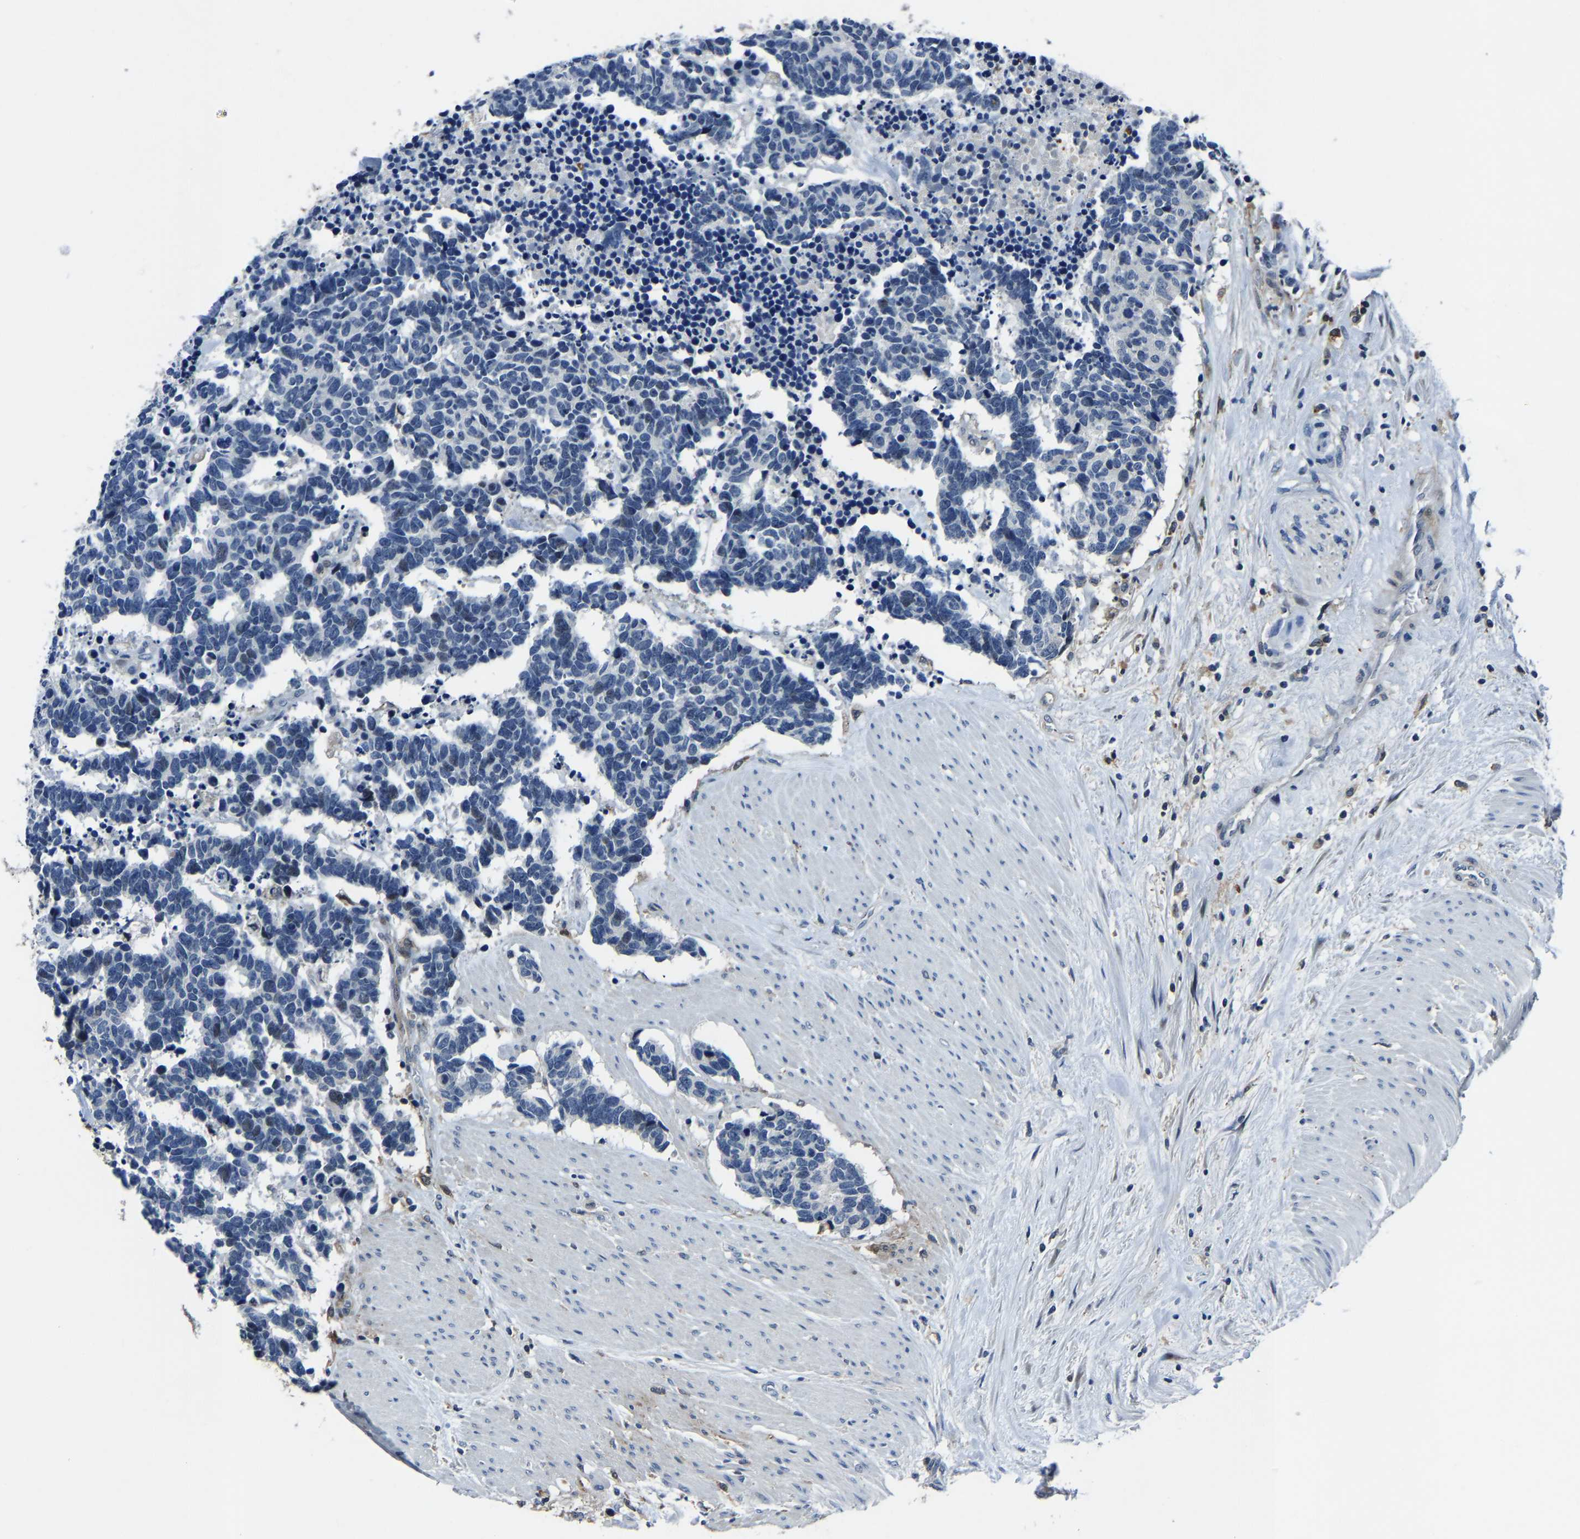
{"staining": {"intensity": "negative", "quantity": "none", "location": "none"}, "tissue": "carcinoid", "cell_type": "Tumor cells", "image_type": "cancer", "snomed": [{"axis": "morphology", "description": "Carcinoma, NOS"}, {"axis": "morphology", "description": "Carcinoid, malignant, NOS"}, {"axis": "topography", "description": "Urinary bladder"}], "caption": "Image shows no significant protein expression in tumor cells of carcinoid. Nuclei are stained in blue.", "gene": "PCNX2", "patient": {"sex": "male", "age": 57}}